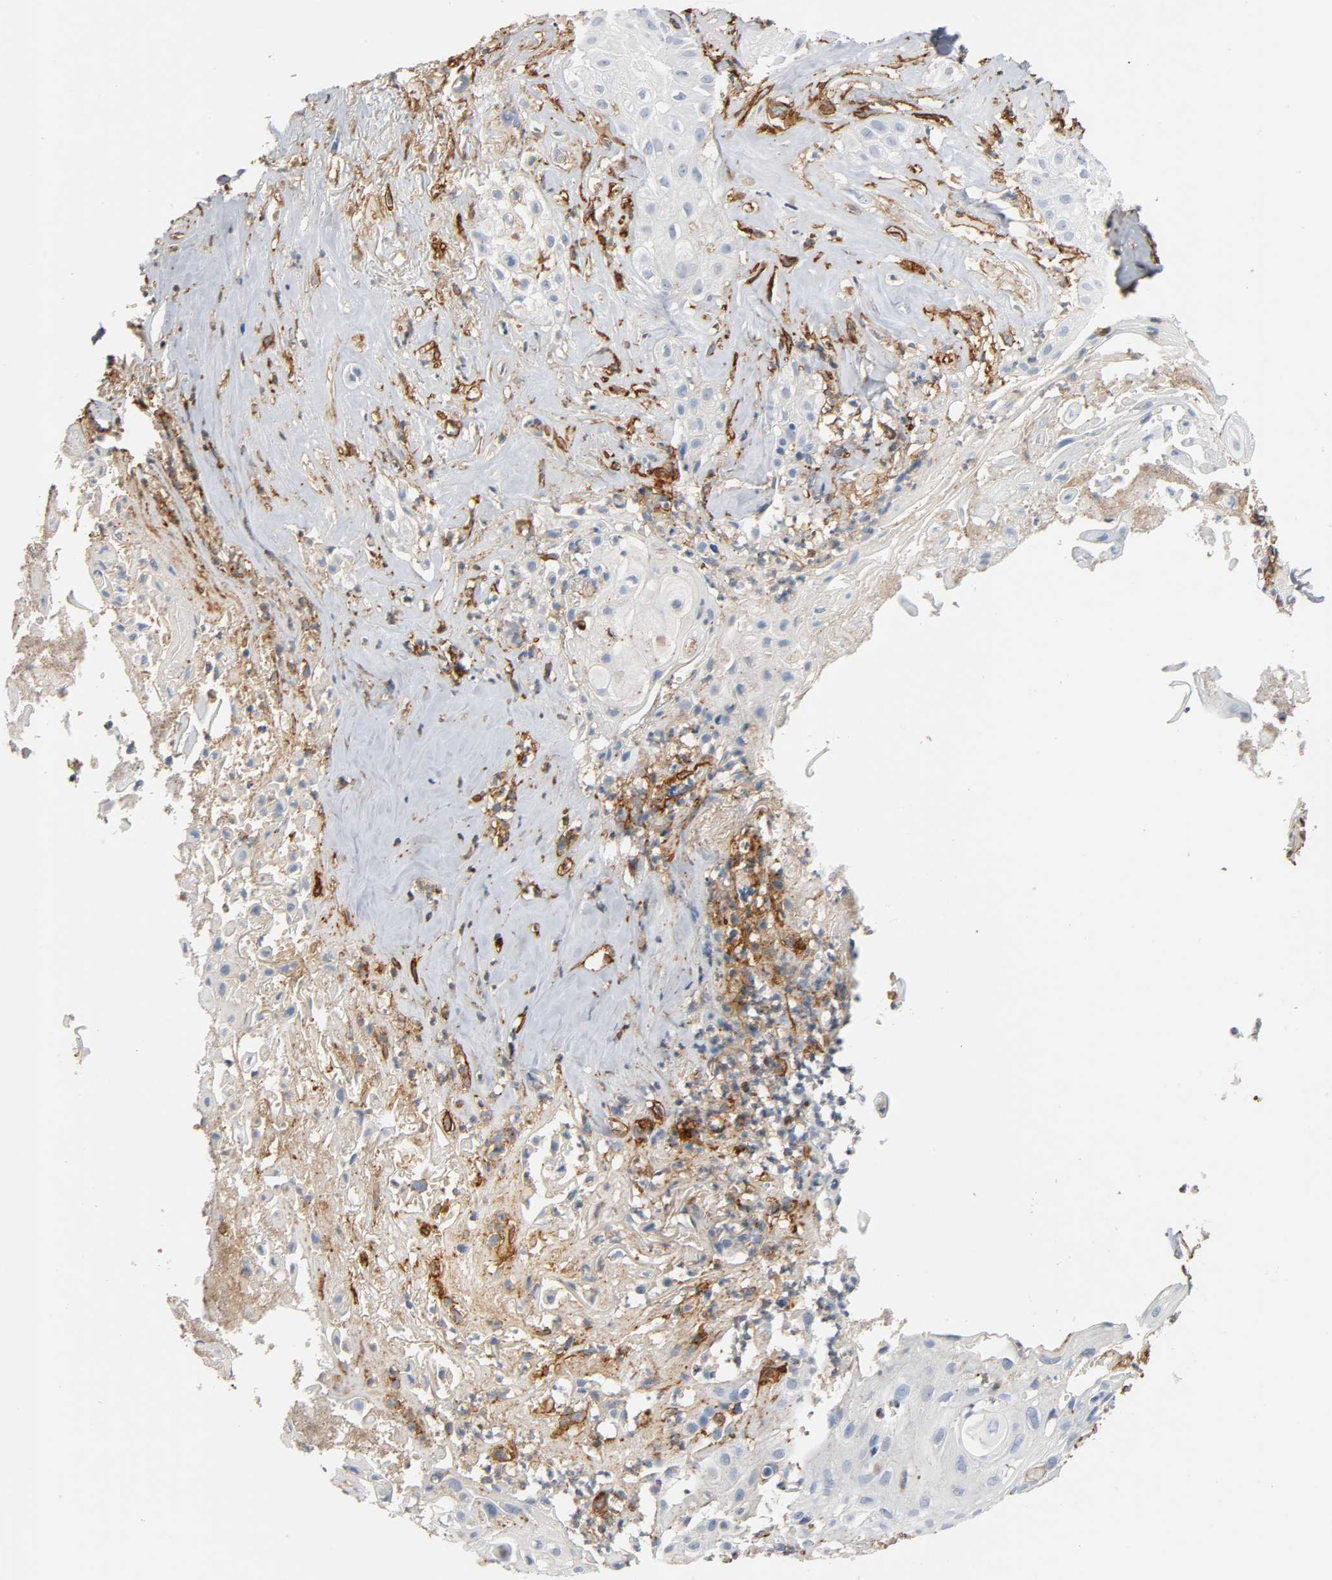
{"staining": {"intensity": "negative", "quantity": "none", "location": "none"}, "tissue": "skin cancer", "cell_type": "Tumor cells", "image_type": "cancer", "snomed": [{"axis": "morphology", "description": "Squamous cell carcinoma, NOS"}, {"axis": "topography", "description": "Skin"}], "caption": "Protein analysis of skin cancer shows no significant expression in tumor cells.", "gene": "ANPEP", "patient": {"sex": "male", "age": 65}}